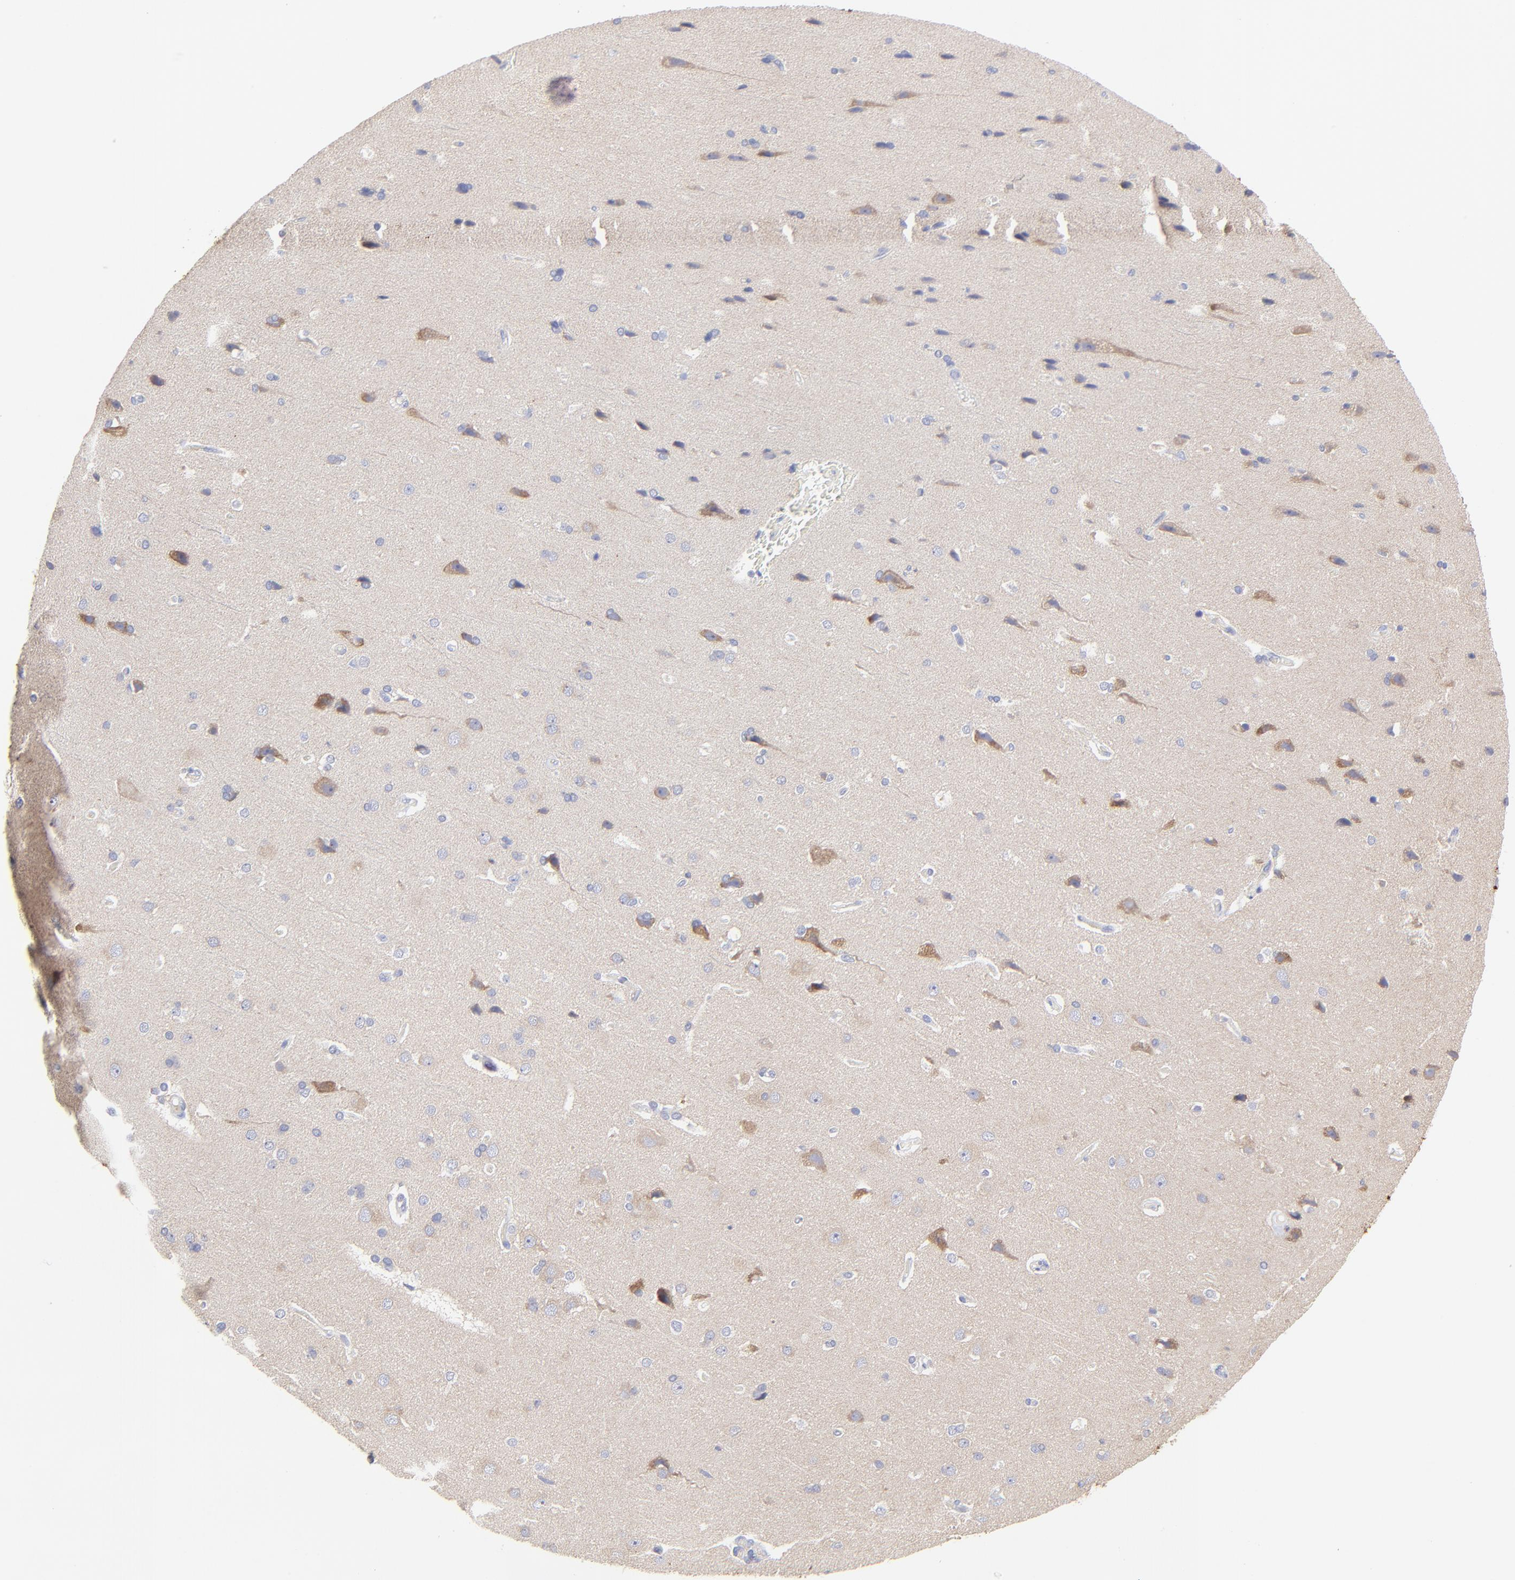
{"staining": {"intensity": "negative", "quantity": "none", "location": "none"}, "tissue": "cerebral cortex", "cell_type": "Endothelial cells", "image_type": "normal", "snomed": [{"axis": "morphology", "description": "Normal tissue, NOS"}, {"axis": "topography", "description": "Cerebral cortex"}], "caption": "A high-resolution histopathology image shows IHC staining of normal cerebral cortex, which reveals no significant positivity in endothelial cells.", "gene": "LHFPL1", "patient": {"sex": "male", "age": 62}}